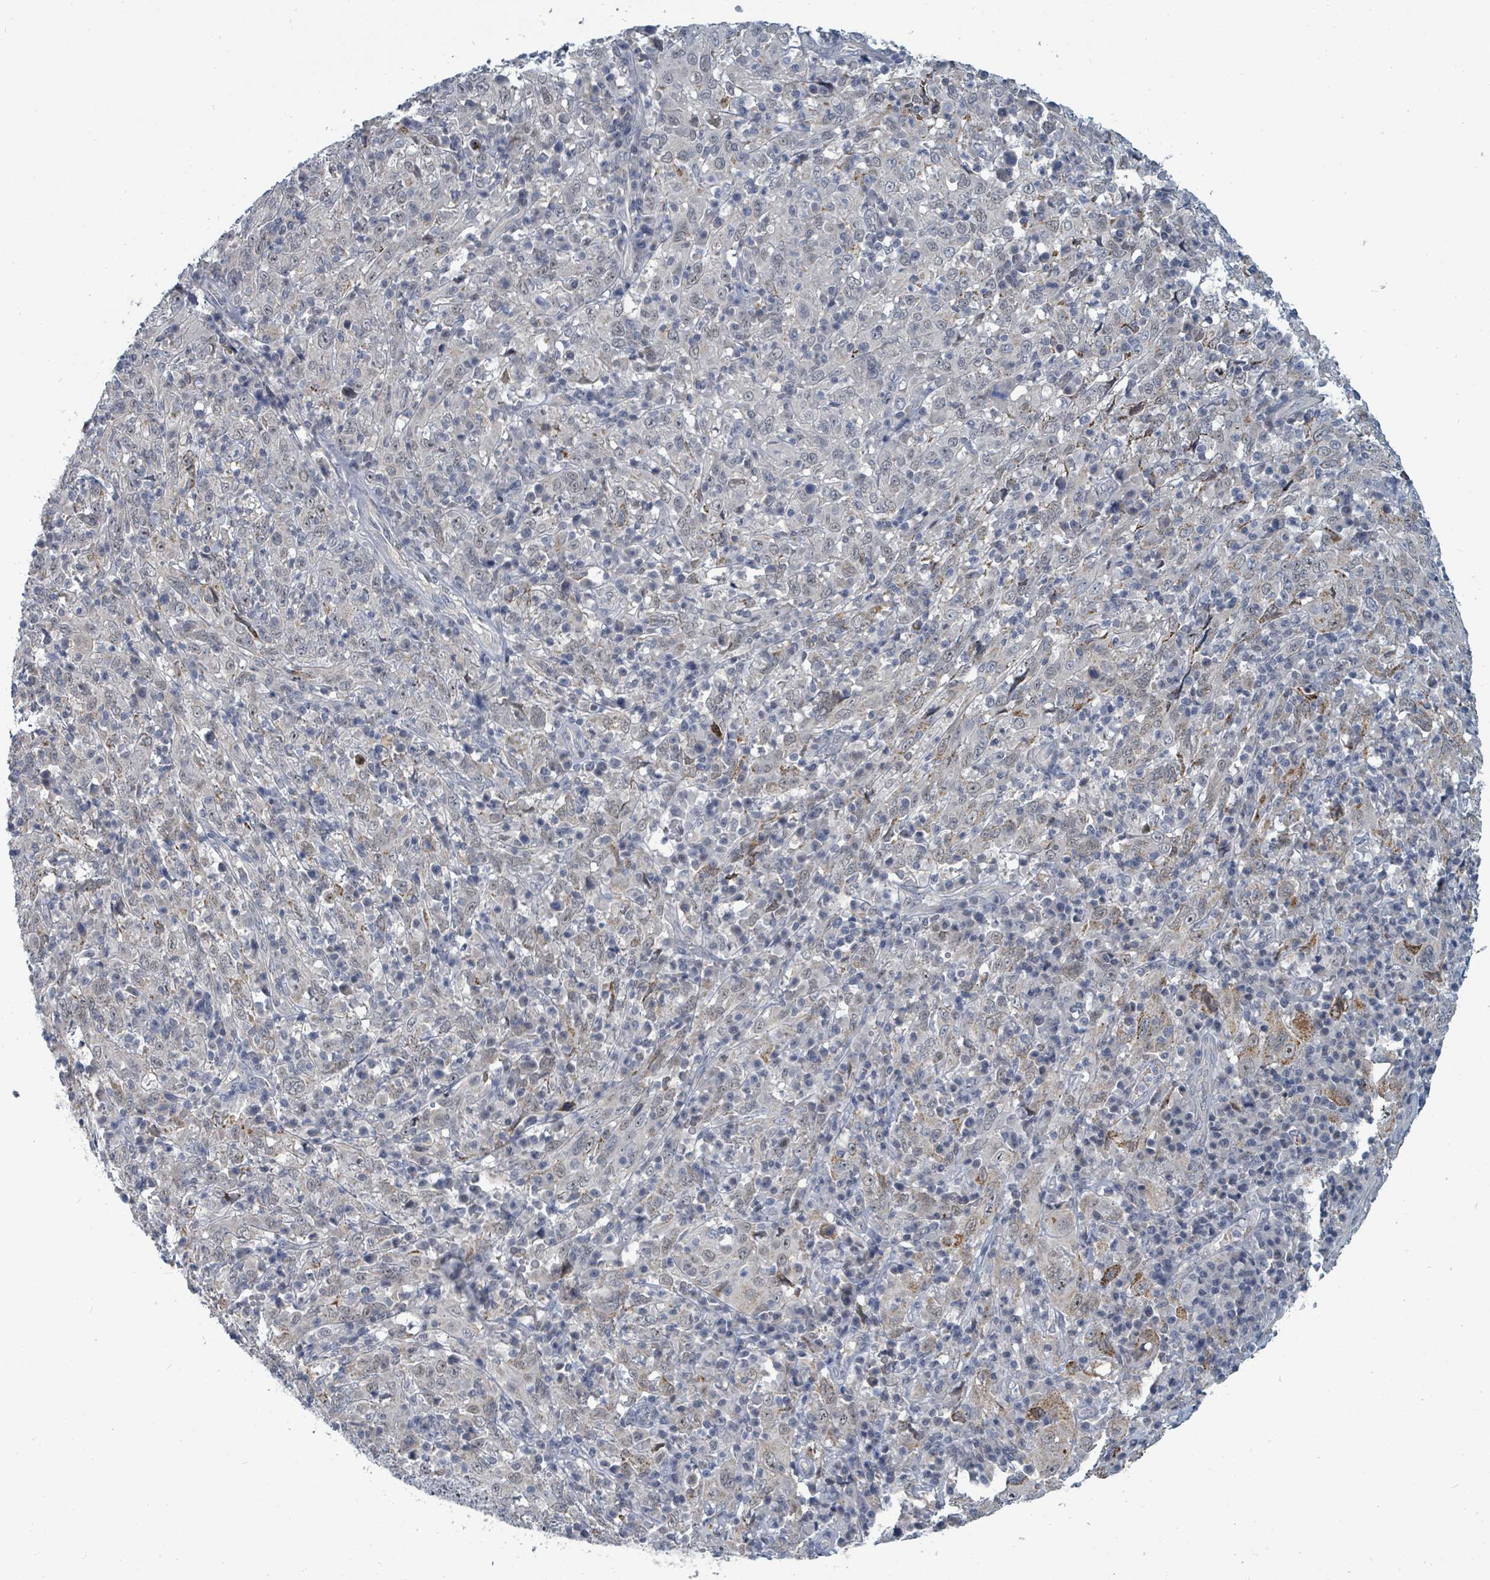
{"staining": {"intensity": "negative", "quantity": "none", "location": "none"}, "tissue": "cervical cancer", "cell_type": "Tumor cells", "image_type": "cancer", "snomed": [{"axis": "morphology", "description": "Squamous cell carcinoma, NOS"}, {"axis": "topography", "description": "Cervix"}], "caption": "High power microscopy histopathology image of an immunohistochemistry (IHC) micrograph of cervical cancer (squamous cell carcinoma), revealing no significant expression in tumor cells.", "gene": "TRDMT1", "patient": {"sex": "female", "age": 46}}